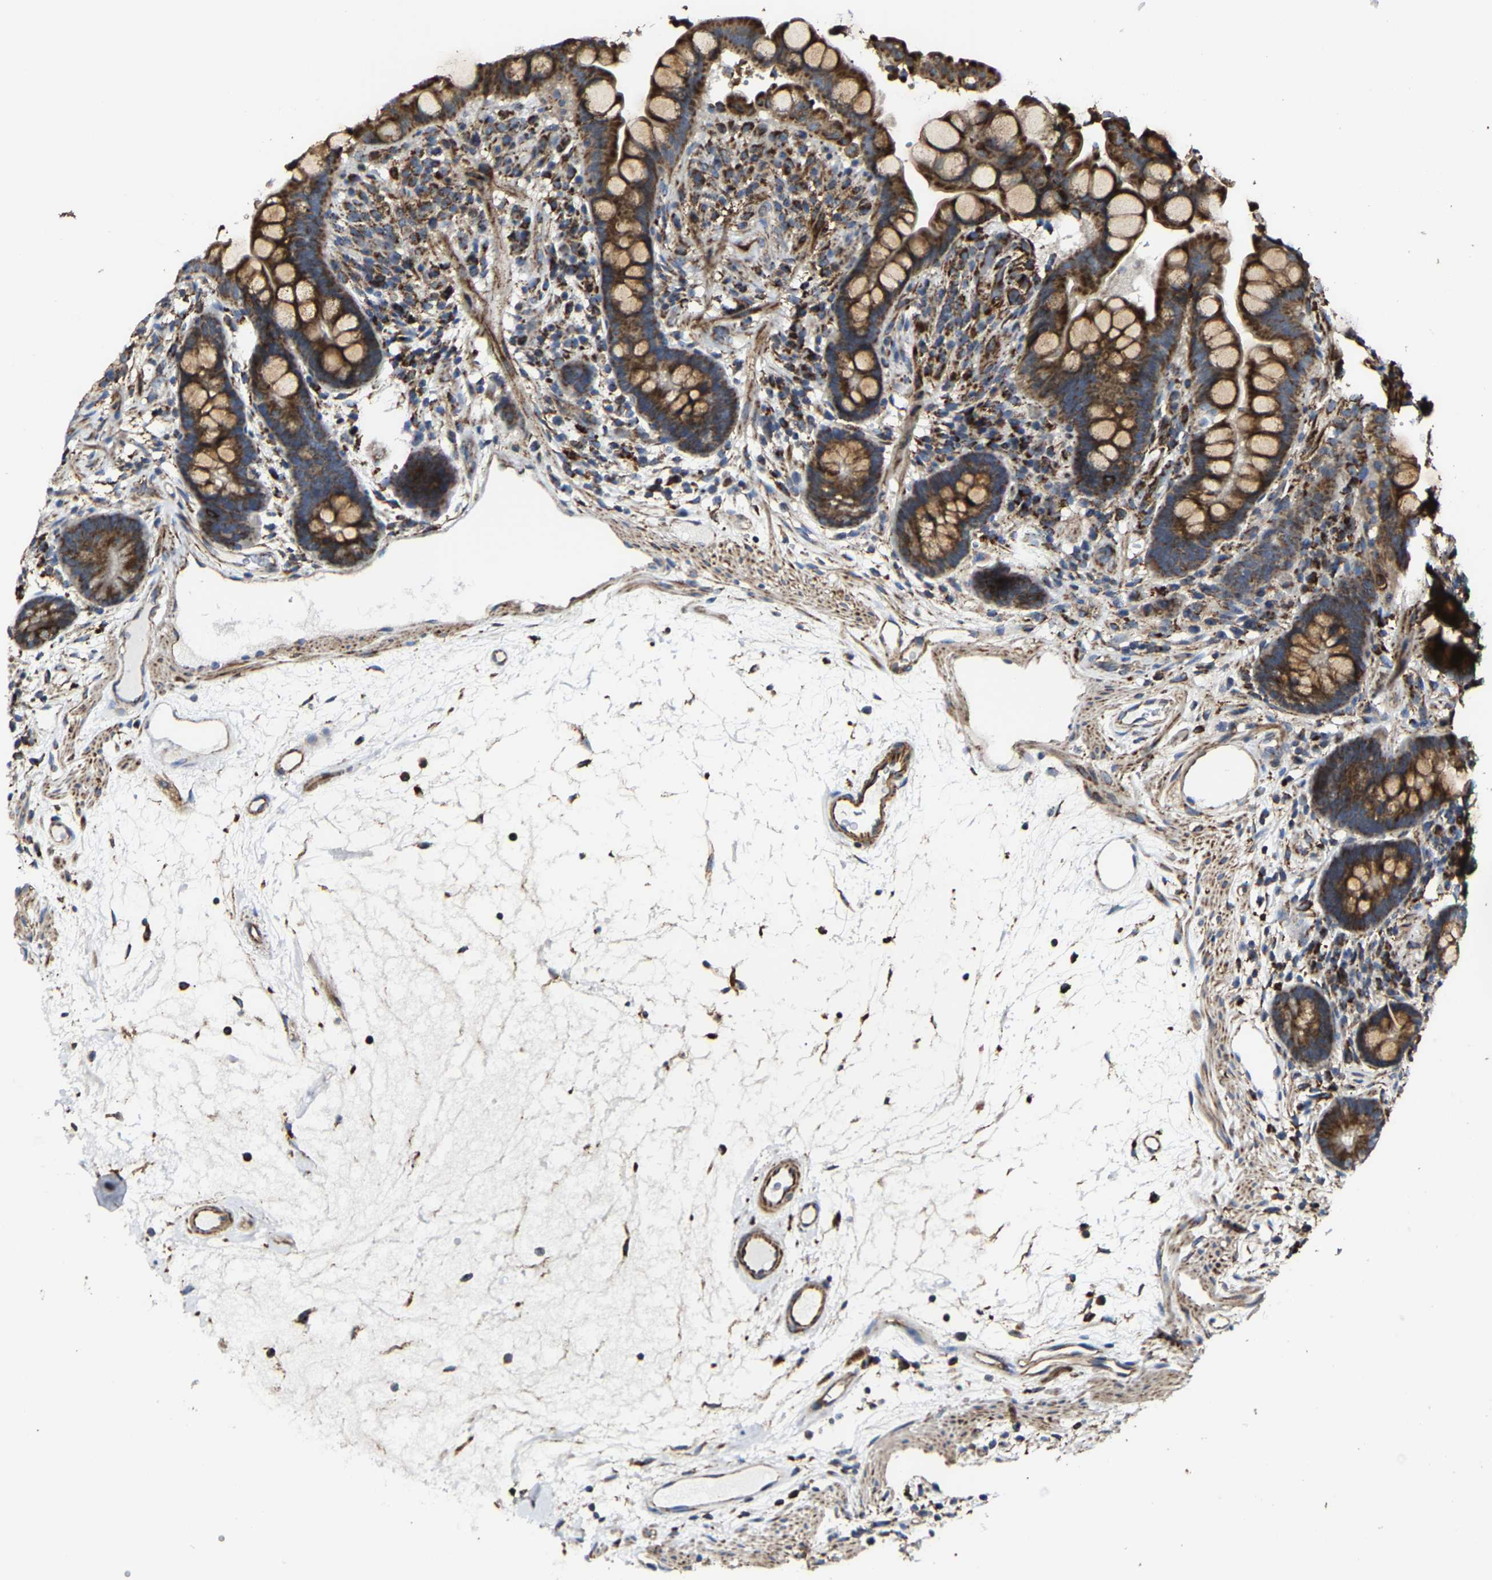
{"staining": {"intensity": "strong", "quantity": ">75%", "location": "cytoplasmic/membranous"}, "tissue": "colon", "cell_type": "Endothelial cells", "image_type": "normal", "snomed": [{"axis": "morphology", "description": "Normal tissue, NOS"}, {"axis": "topography", "description": "Colon"}], "caption": "There is high levels of strong cytoplasmic/membranous staining in endothelial cells of normal colon, as demonstrated by immunohistochemical staining (brown color).", "gene": "NDUFV3", "patient": {"sex": "male", "age": 73}}